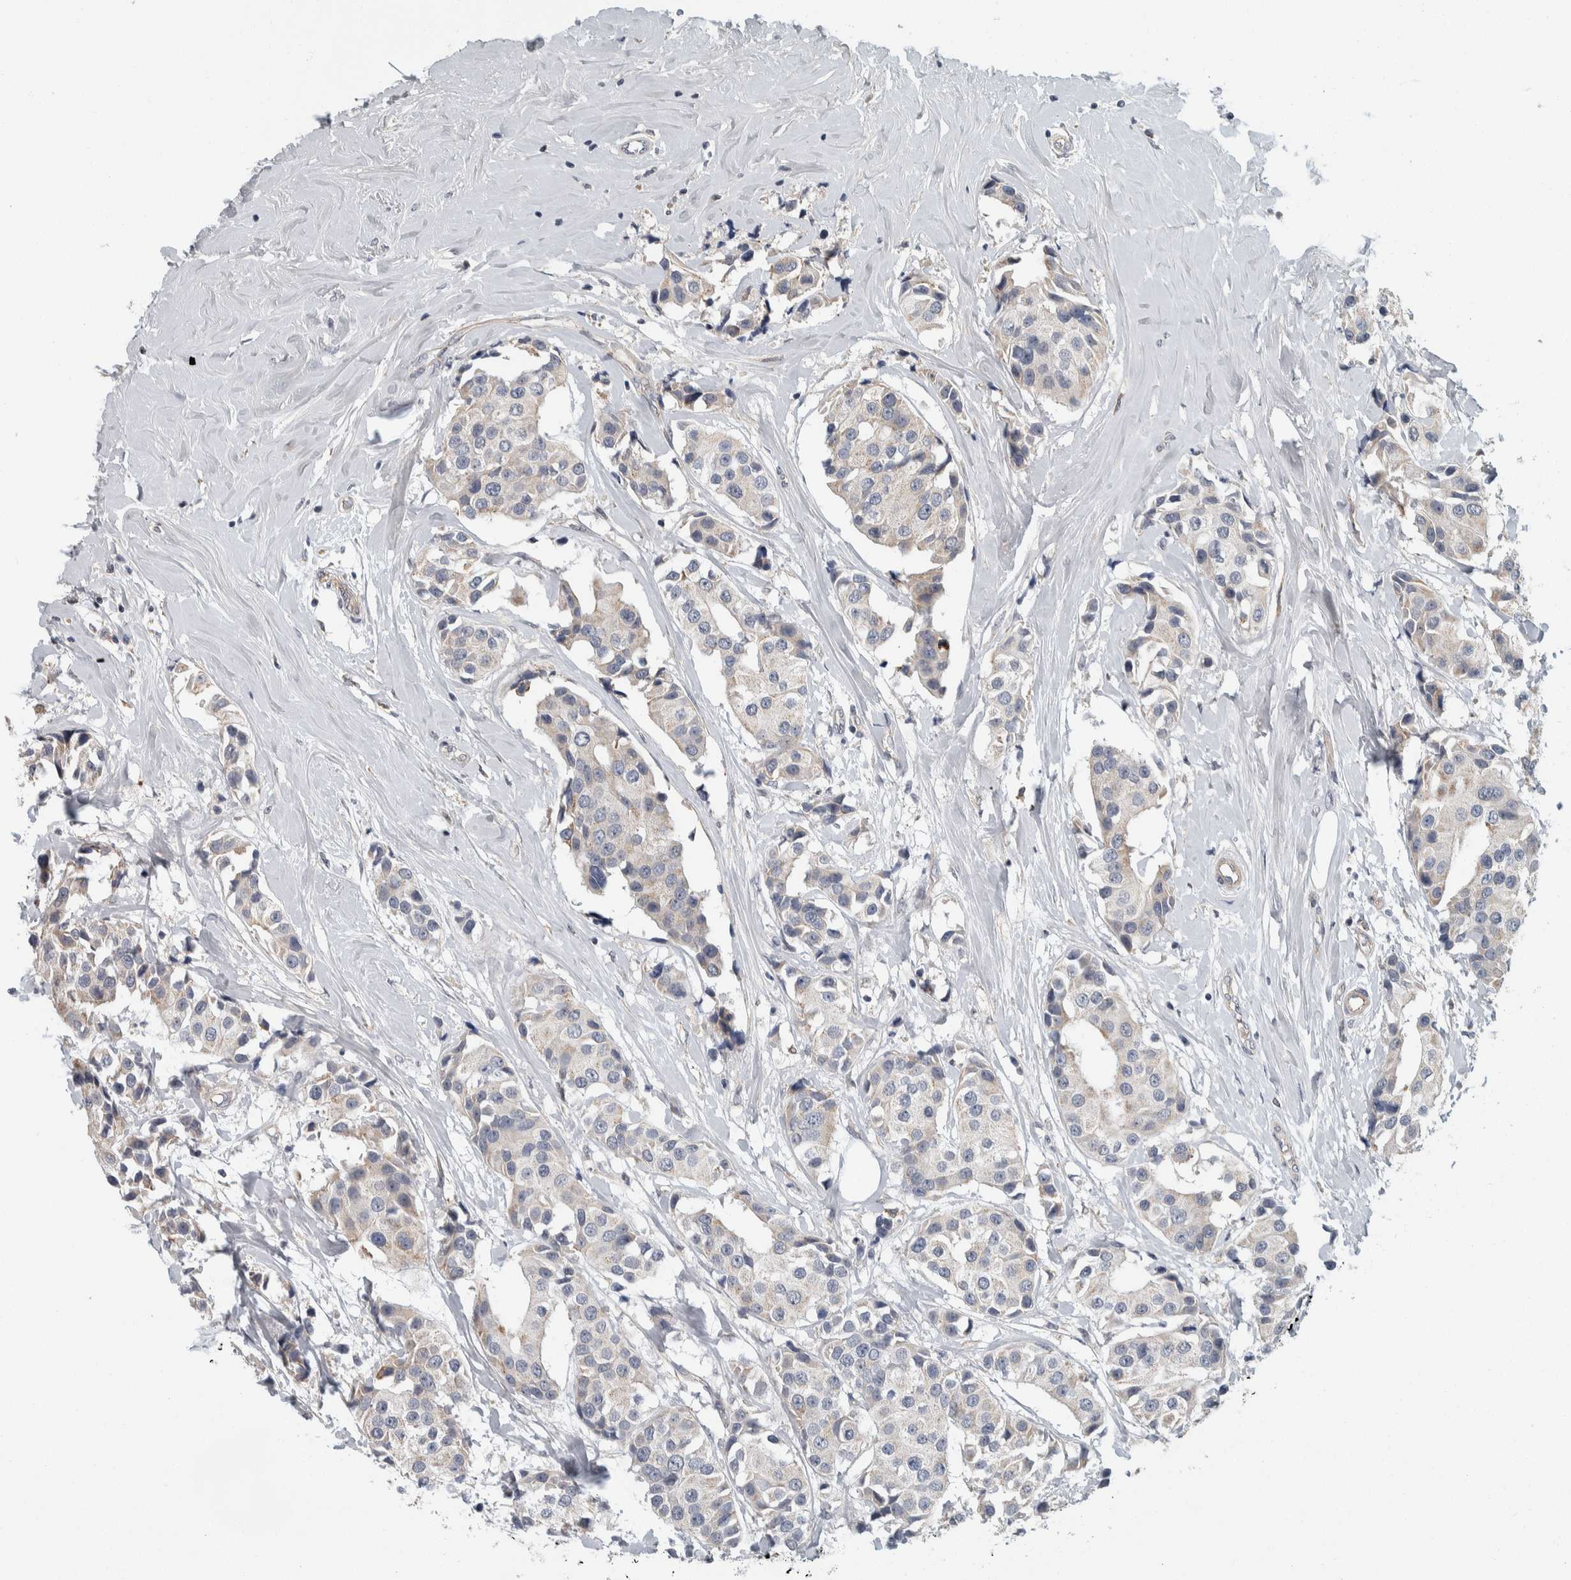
{"staining": {"intensity": "negative", "quantity": "none", "location": "none"}, "tissue": "breast cancer", "cell_type": "Tumor cells", "image_type": "cancer", "snomed": [{"axis": "morphology", "description": "Normal tissue, NOS"}, {"axis": "morphology", "description": "Duct carcinoma"}, {"axis": "topography", "description": "Breast"}], "caption": "There is no significant expression in tumor cells of invasive ductal carcinoma (breast).", "gene": "KCNJ3", "patient": {"sex": "female", "age": 39}}